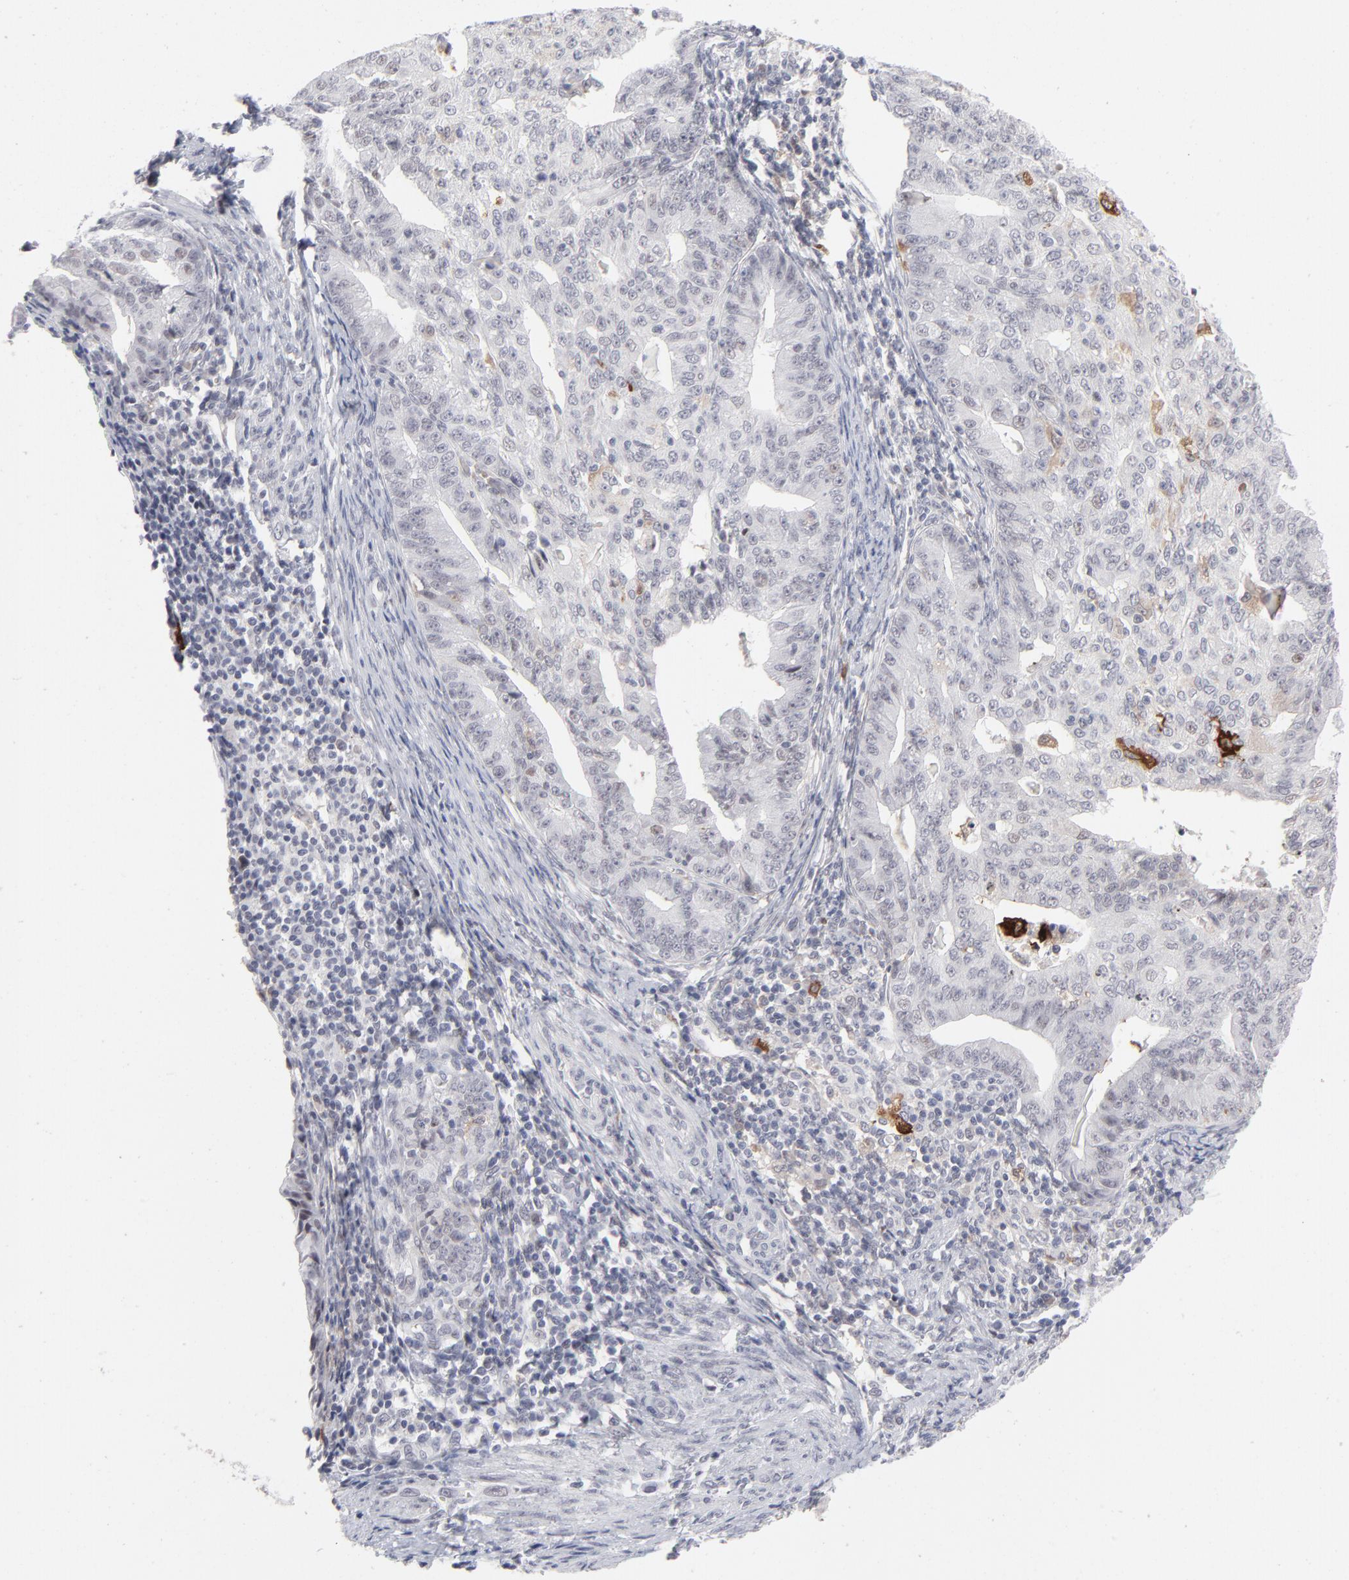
{"staining": {"intensity": "negative", "quantity": "none", "location": "none"}, "tissue": "endometrial cancer", "cell_type": "Tumor cells", "image_type": "cancer", "snomed": [{"axis": "morphology", "description": "Adenocarcinoma, NOS"}, {"axis": "topography", "description": "Endometrium"}], "caption": "Immunohistochemistry of endometrial cancer shows no expression in tumor cells.", "gene": "CCR2", "patient": {"sex": "female", "age": 56}}